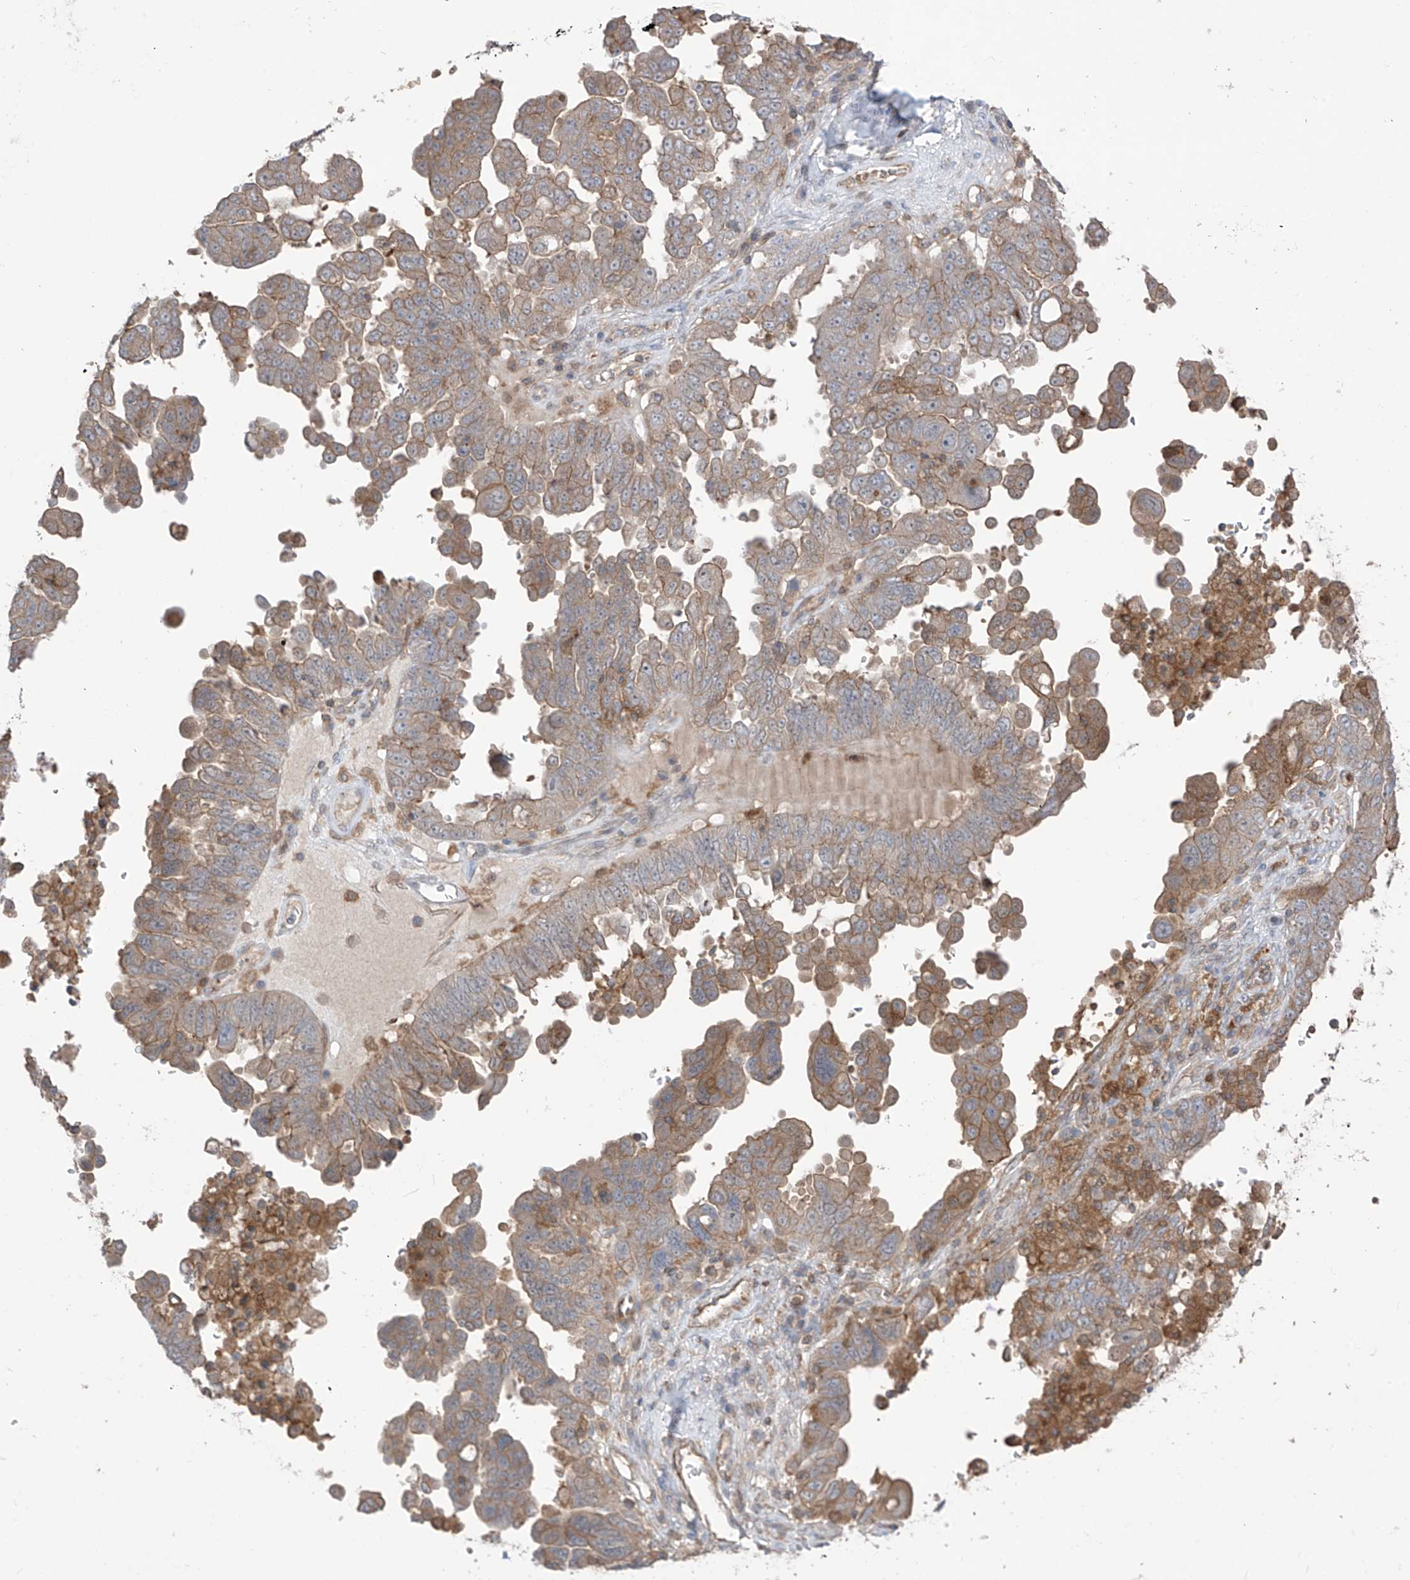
{"staining": {"intensity": "moderate", "quantity": "<25%", "location": "cytoplasmic/membranous"}, "tissue": "ovarian cancer", "cell_type": "Tumor cells", "image_type": "cancer", "snomed": [{"axis": "morphology", "description": "Carcinoma, endometroid"}, {"axis": "topography", "description": "Ovary"}], "caption": "Immunohistochemical staining of human ovarian endometroid carcinoma shows moderate cytoplasmic/membranous protein positivity in approximately <25% of tumor cells.", "gene": "TRMU", "patient": {"sex": "female", "age": 62}}